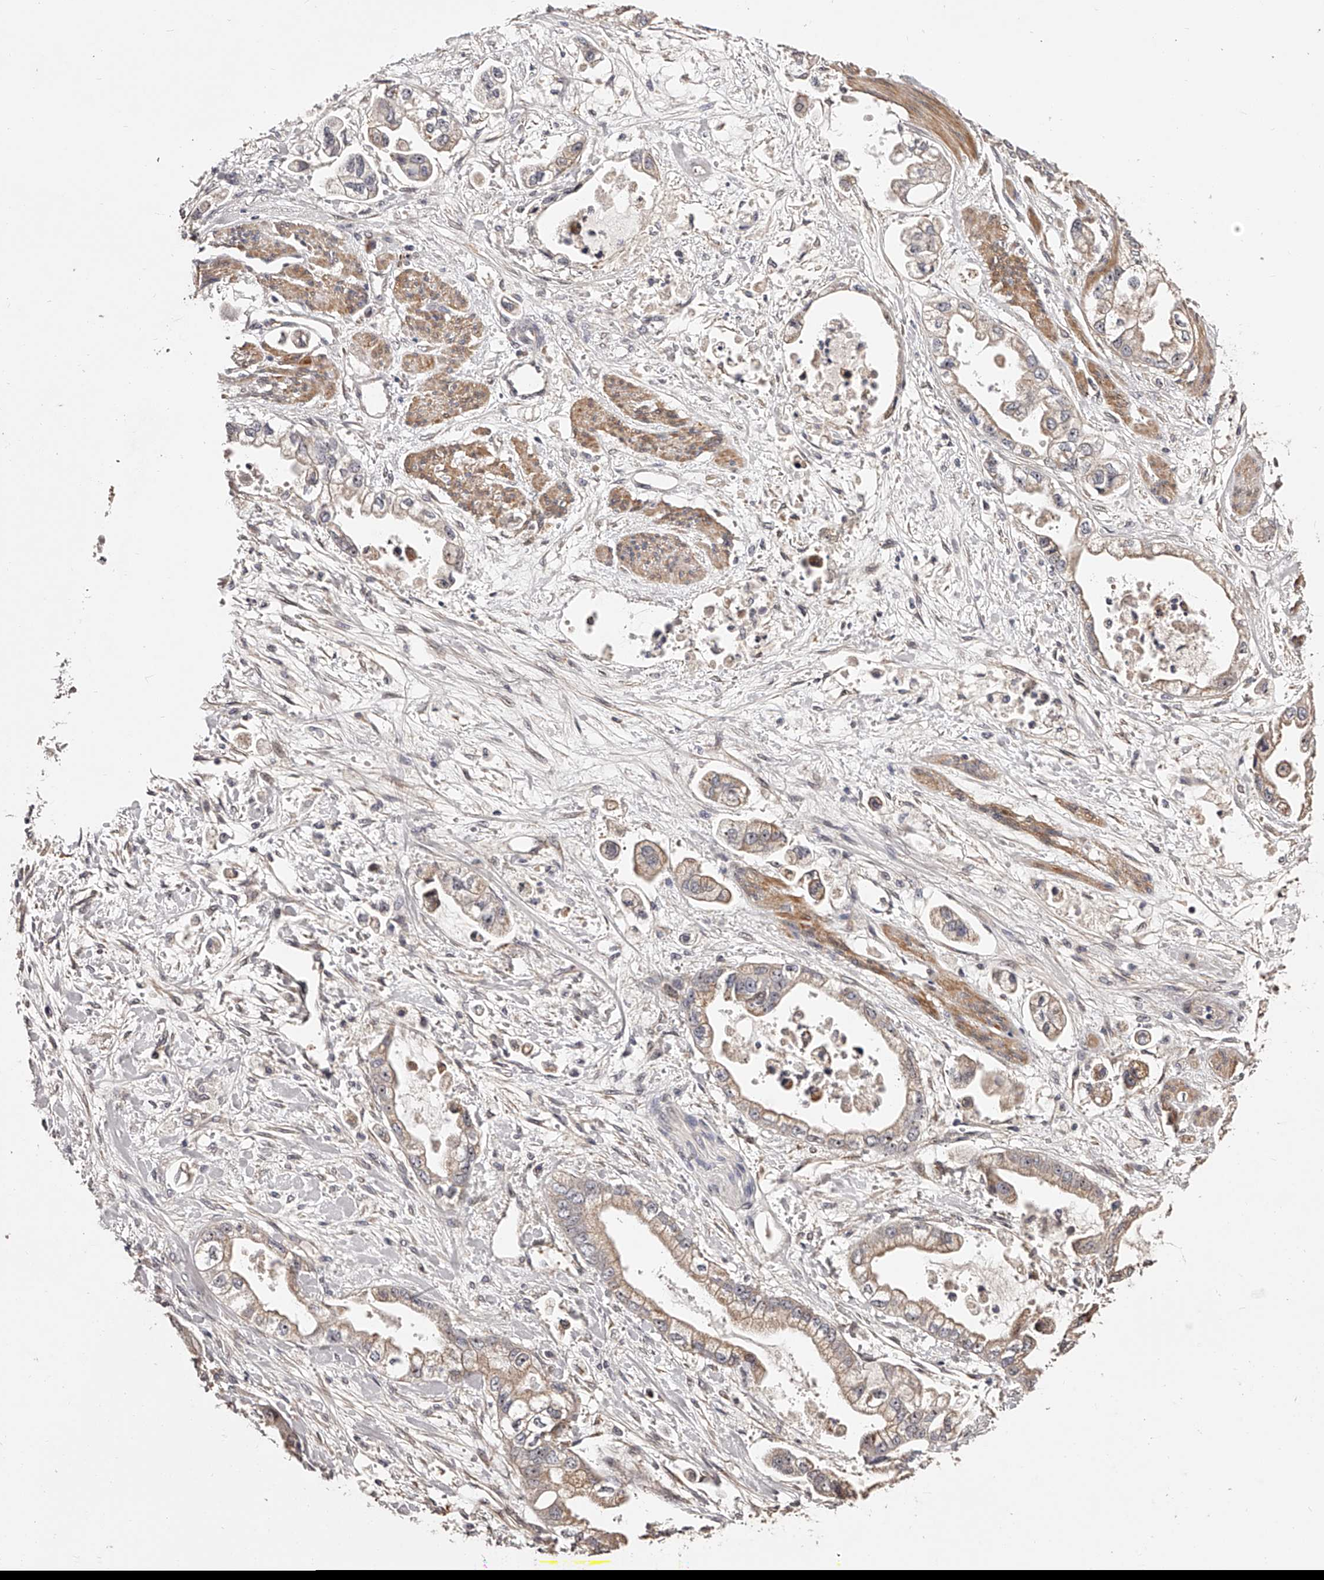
{"staining": {"intensity": "weak", "quantity": "25%-75%", "location": "cytoplasmic/membranous"}, "tissue": "stomach cancer", "cell_type": "Tumor cells", "image_type": "cancer", "snomed": [{"axis": "morphology", "description": "Adenocarcinoma, NOS"}, {"axis": "topography", "description": "Stomach"}], "caption": "Adenocarcinoma (stomach) stained for a protein displays weak cytoplasmic/membranous positivity in tumor cells. The protein of interest is stained brown, and the nuclei are stained in blue (DAB IHC with brightfield microscopy, high magnification).", "gene": "ZNF502", "patient": {"sex": "male", "age": 62}}